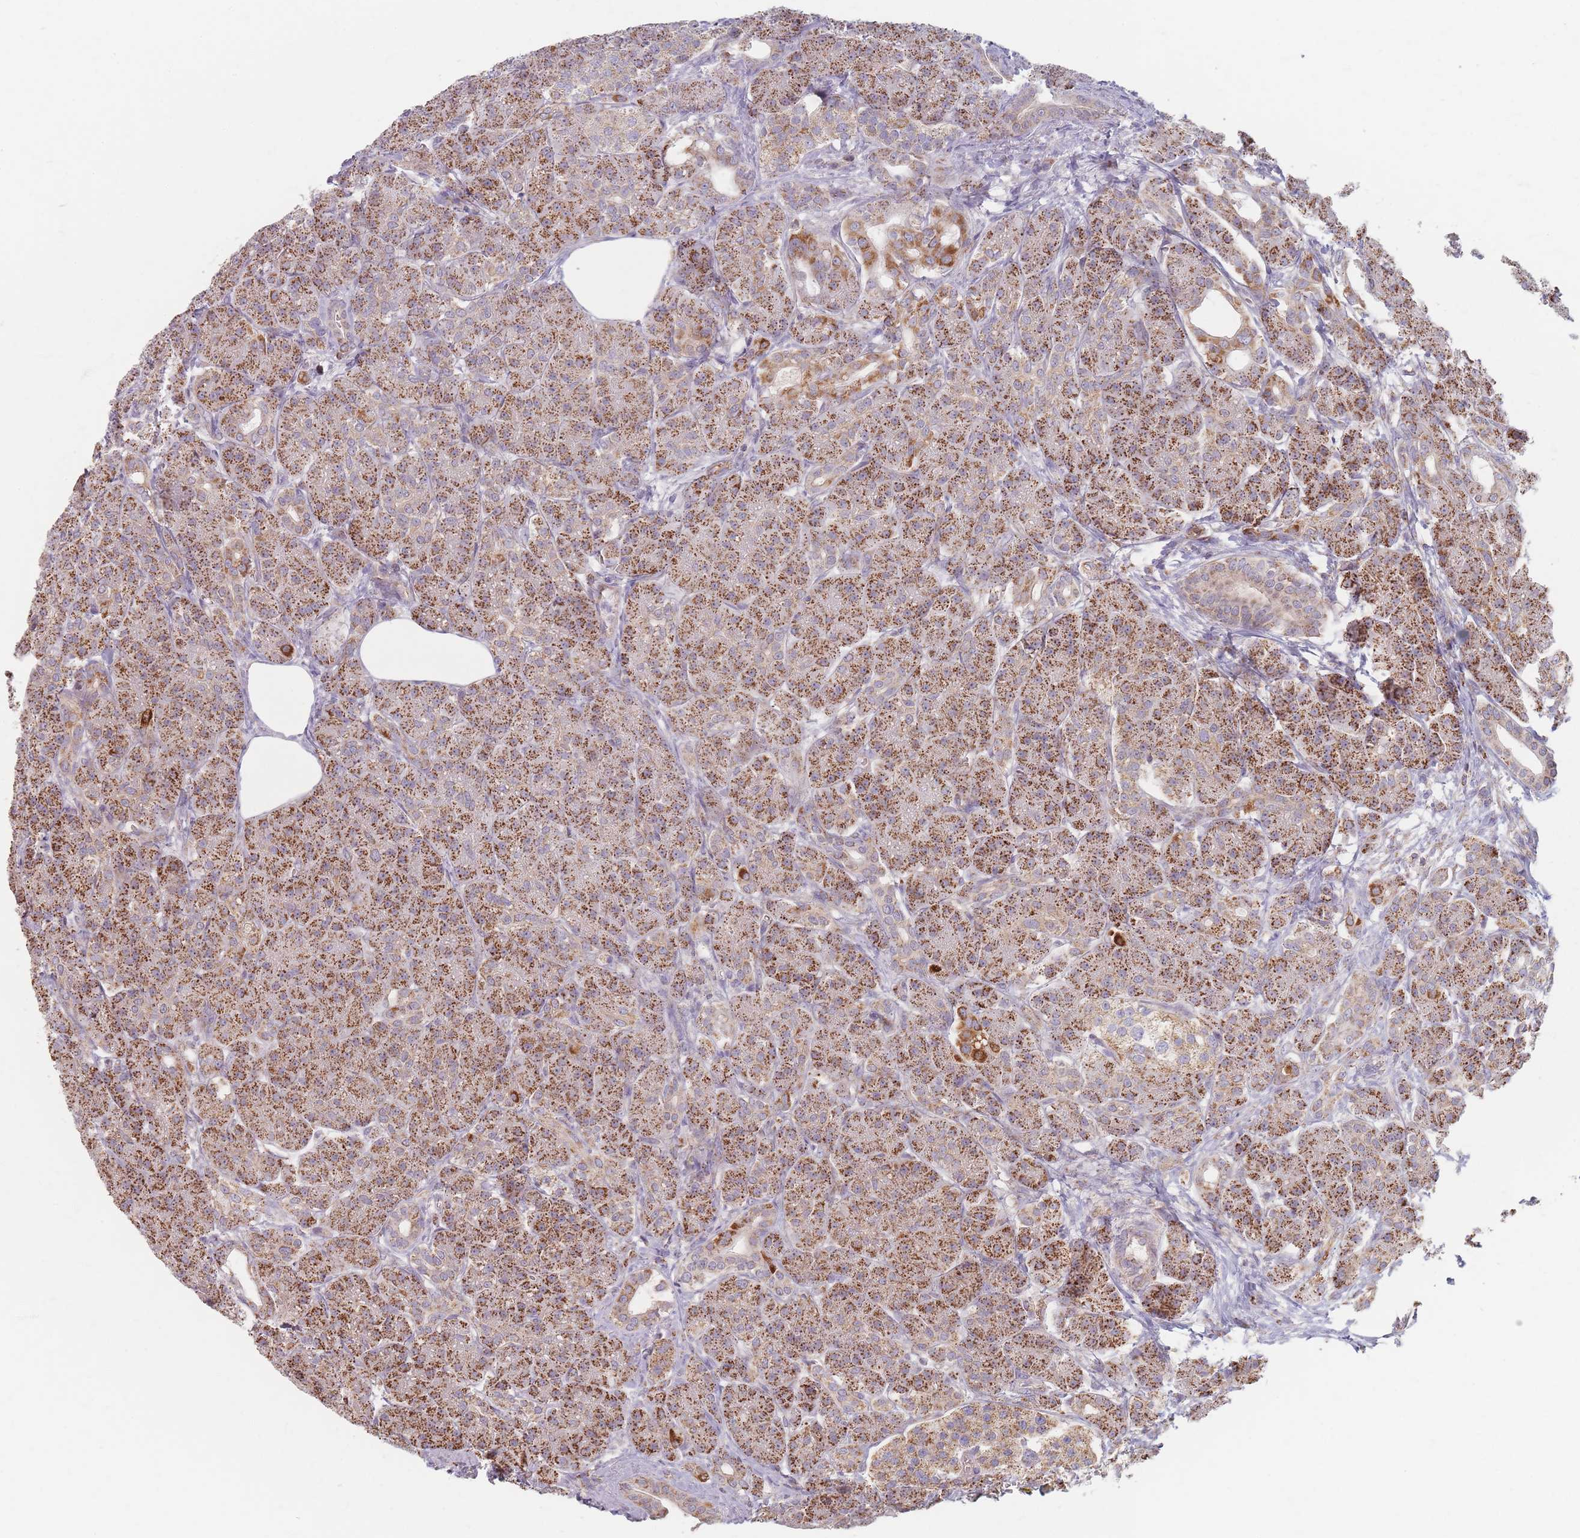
{"staining": {"intensity": "moderate", "quantity": ">75%", "location": "cytoplasmic/membranous"}, "tissue": "pancreas", "cell_type": "Exocrine glandular cells", "image_type": "normal", "snomed": [{"axis": "morphology", "description": "Normal tissue, NOS"}, {"axis": "topography", "description": "Pancreas"}], "caption": "The image exhibits immunohistochemical staining of unremarkable pancreas. There is moderate cytoplasmic/membranous staining is present in approximately >75% of exocrine glandular cells.", "gene": "ESRP2", "patient": {"sex": "male", "age": 63}}